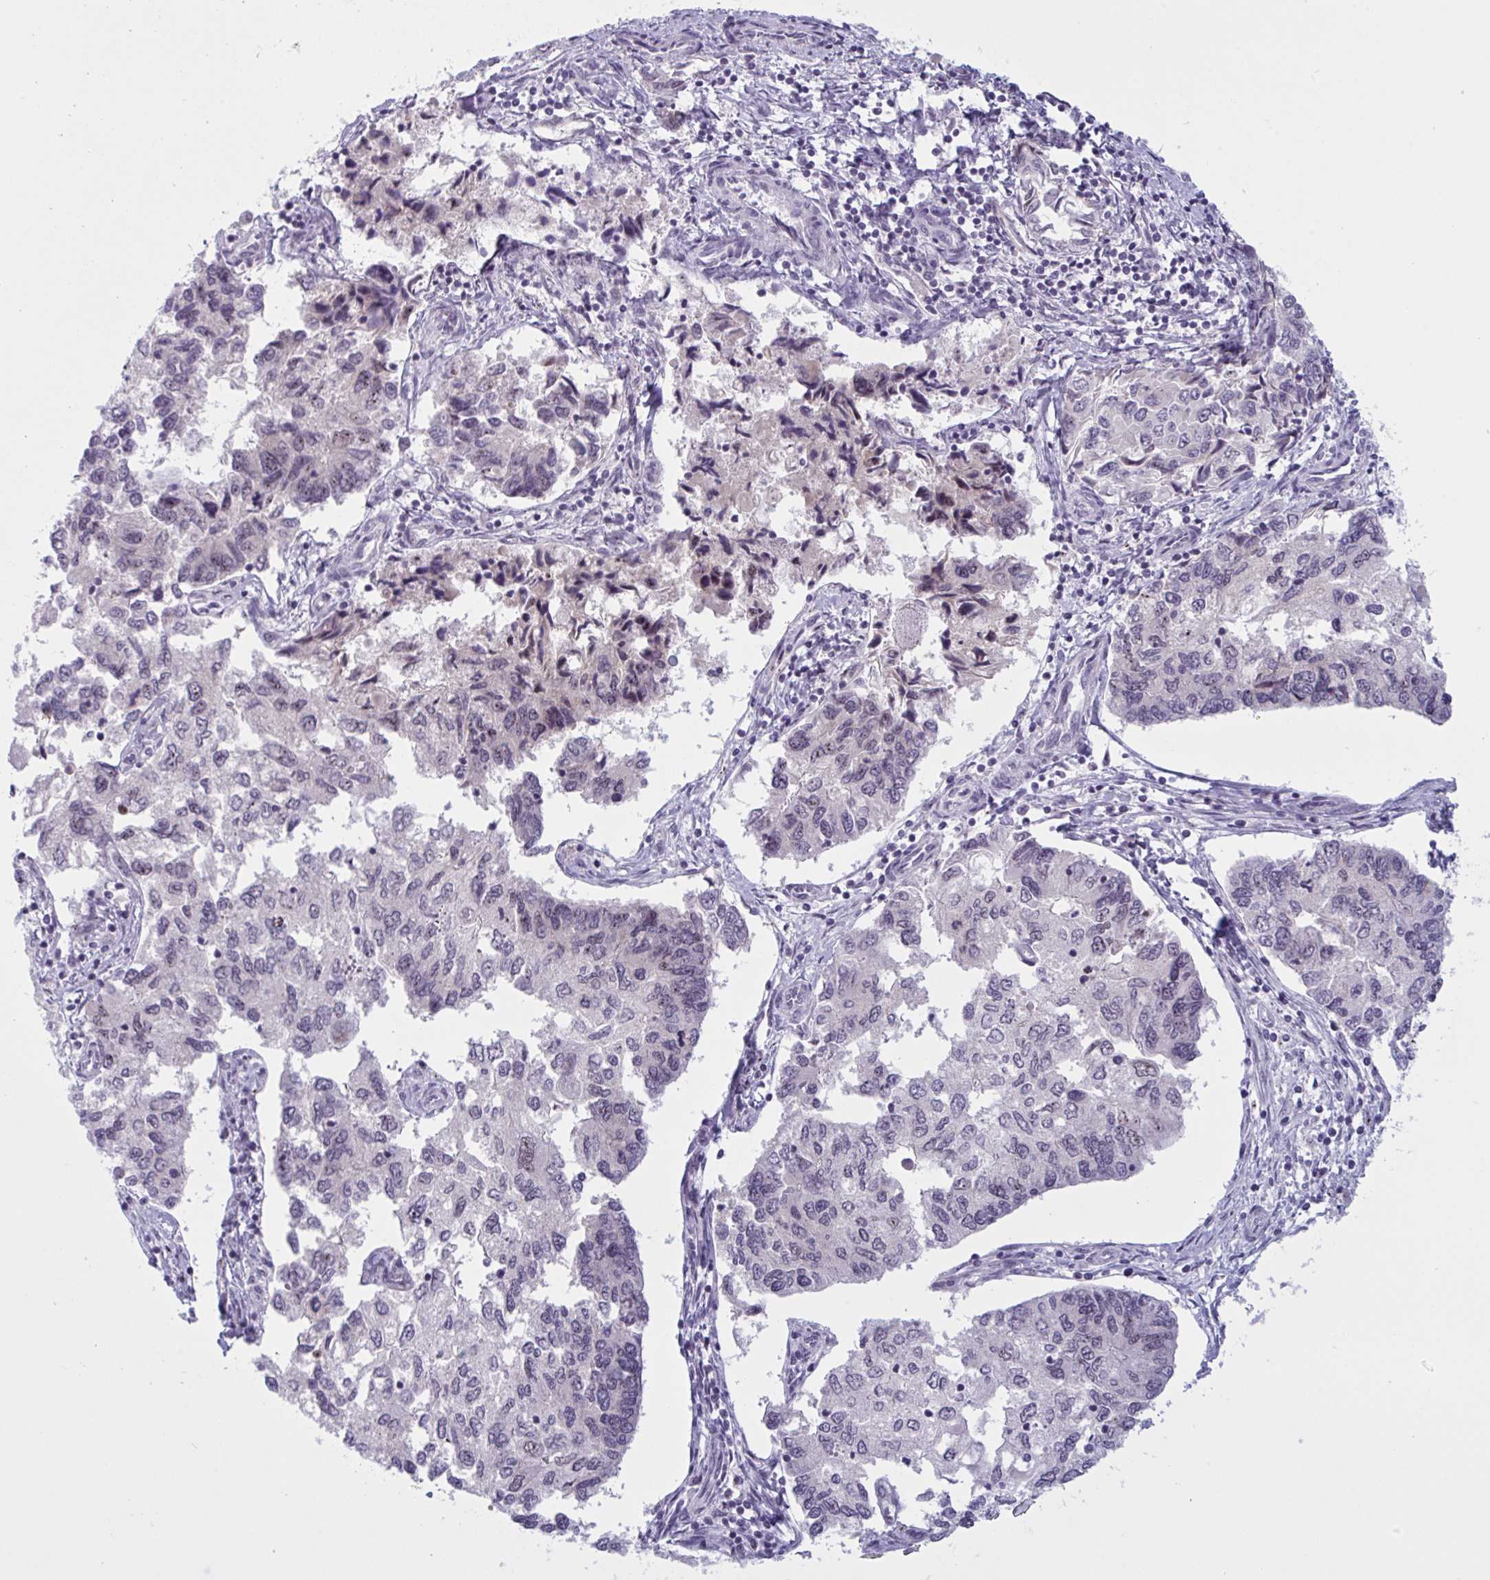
{"staining": {"intensity": "weak", "quantity": "25%-75%", "location": "nuclear"}, "tissue": "endometrial cancer", "cell_type": "Tumor cells", "image_type": "cancer", "snomed": [{"axis": "morphology", "description": "Carcinoma, NOS"}, {"axis": "topography", "description": "Uterus"}], "caption": "An image of human endometrial cancer stained for a protein displays weak nuclear brown staining in tumor cells.", "gene": "TGM6", "patient": {"sex": "female", "age": 76}}